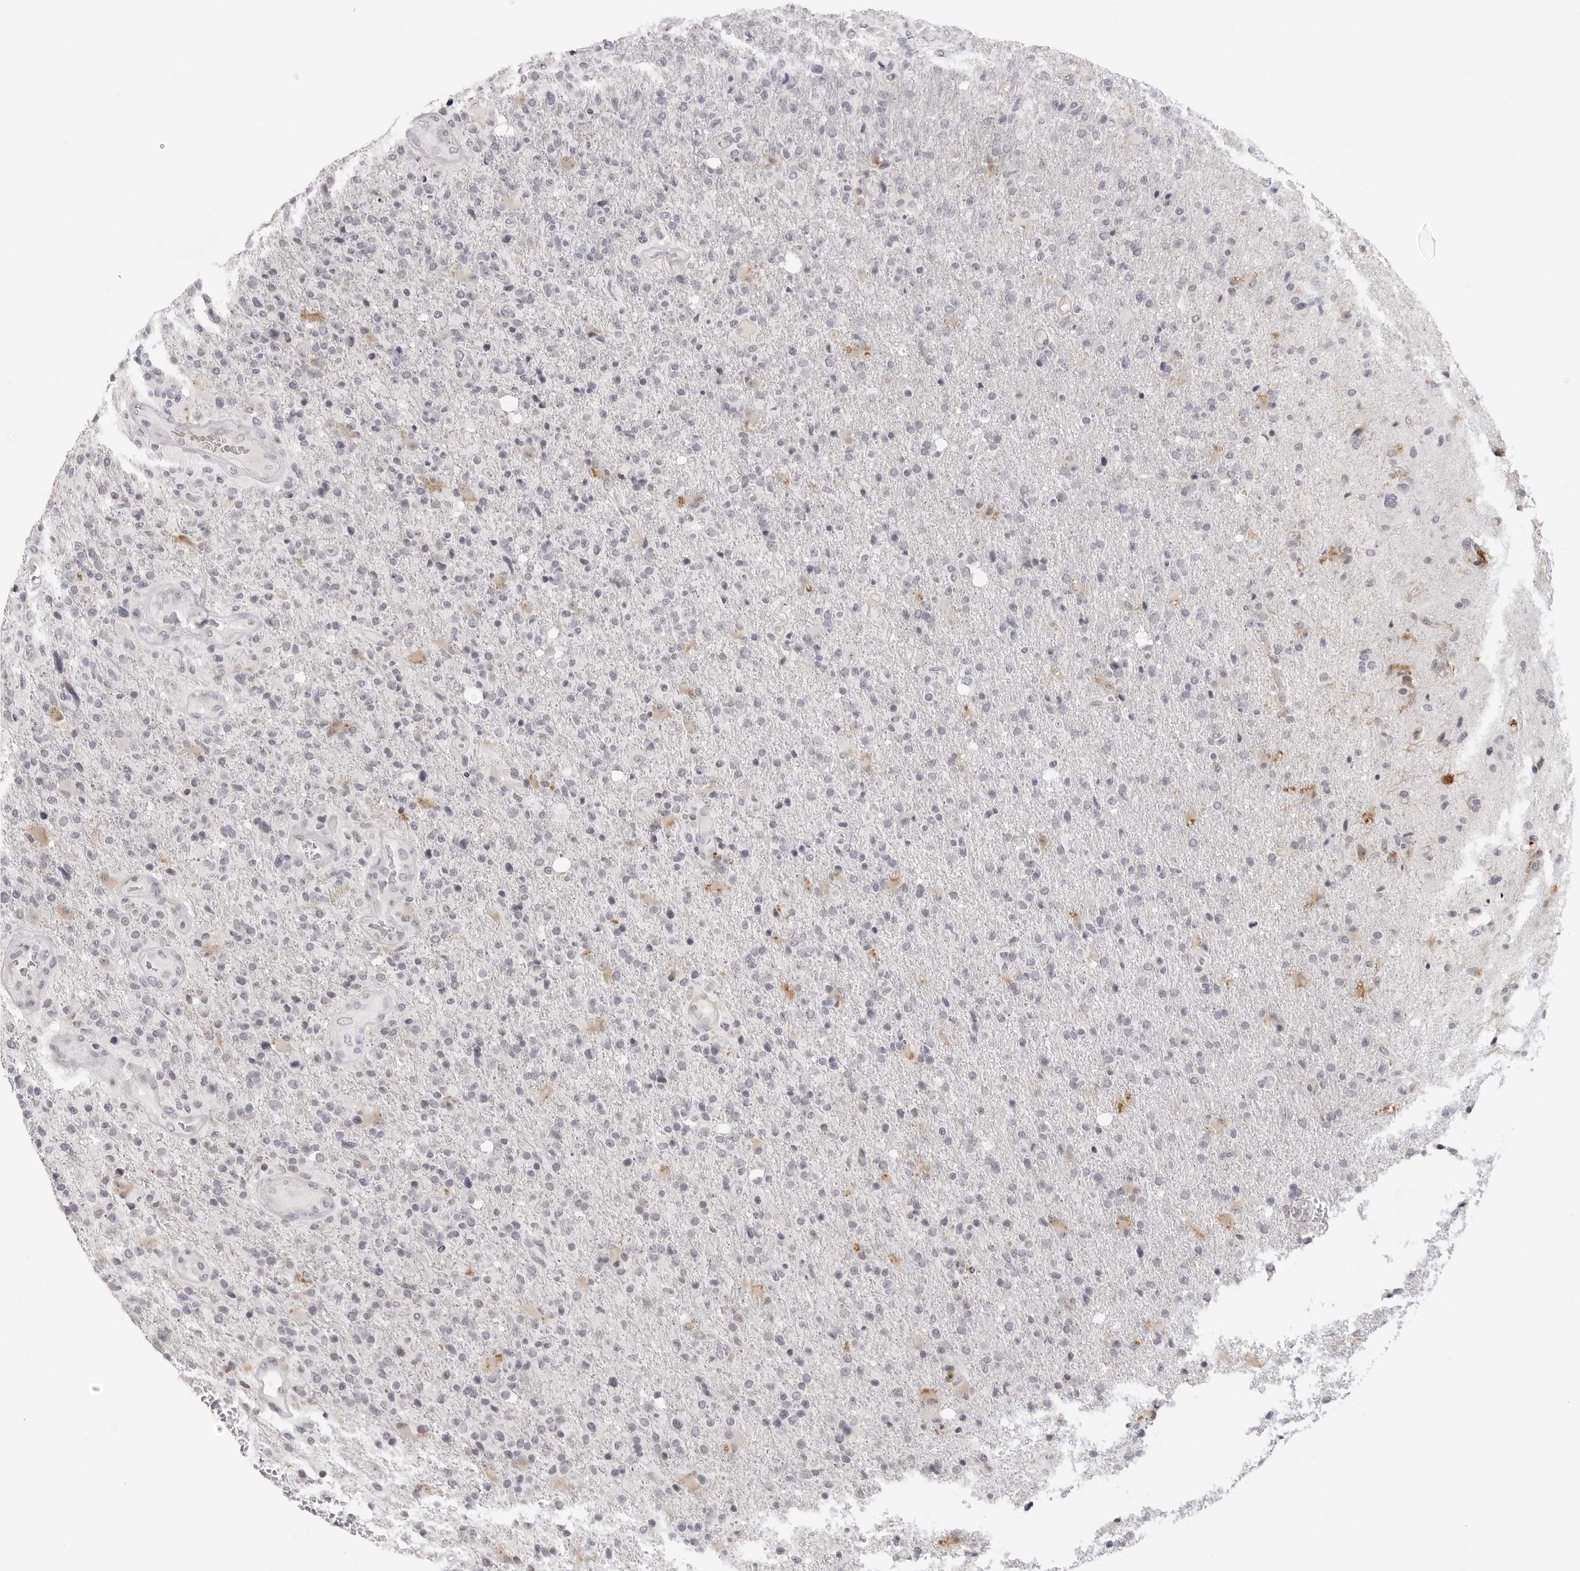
{"staining": {"intensity": "negative", "quantity": "none", "location": "none"}, "tissue": "glioma", "cell_type": "Tumor cells", "image_type": "cancer", "snomed": [{"axis": "morphology", "description": "Glioma, malignant, High grade"}, {"axis": "topography", "description": "Brain"}], "caption": "Malignant high-grade glioma was stained to show a protein in brown. There is no significant expression in tumor cells.", "gene": "ACP6", "patient": {"sex": "male", "age": 72}}